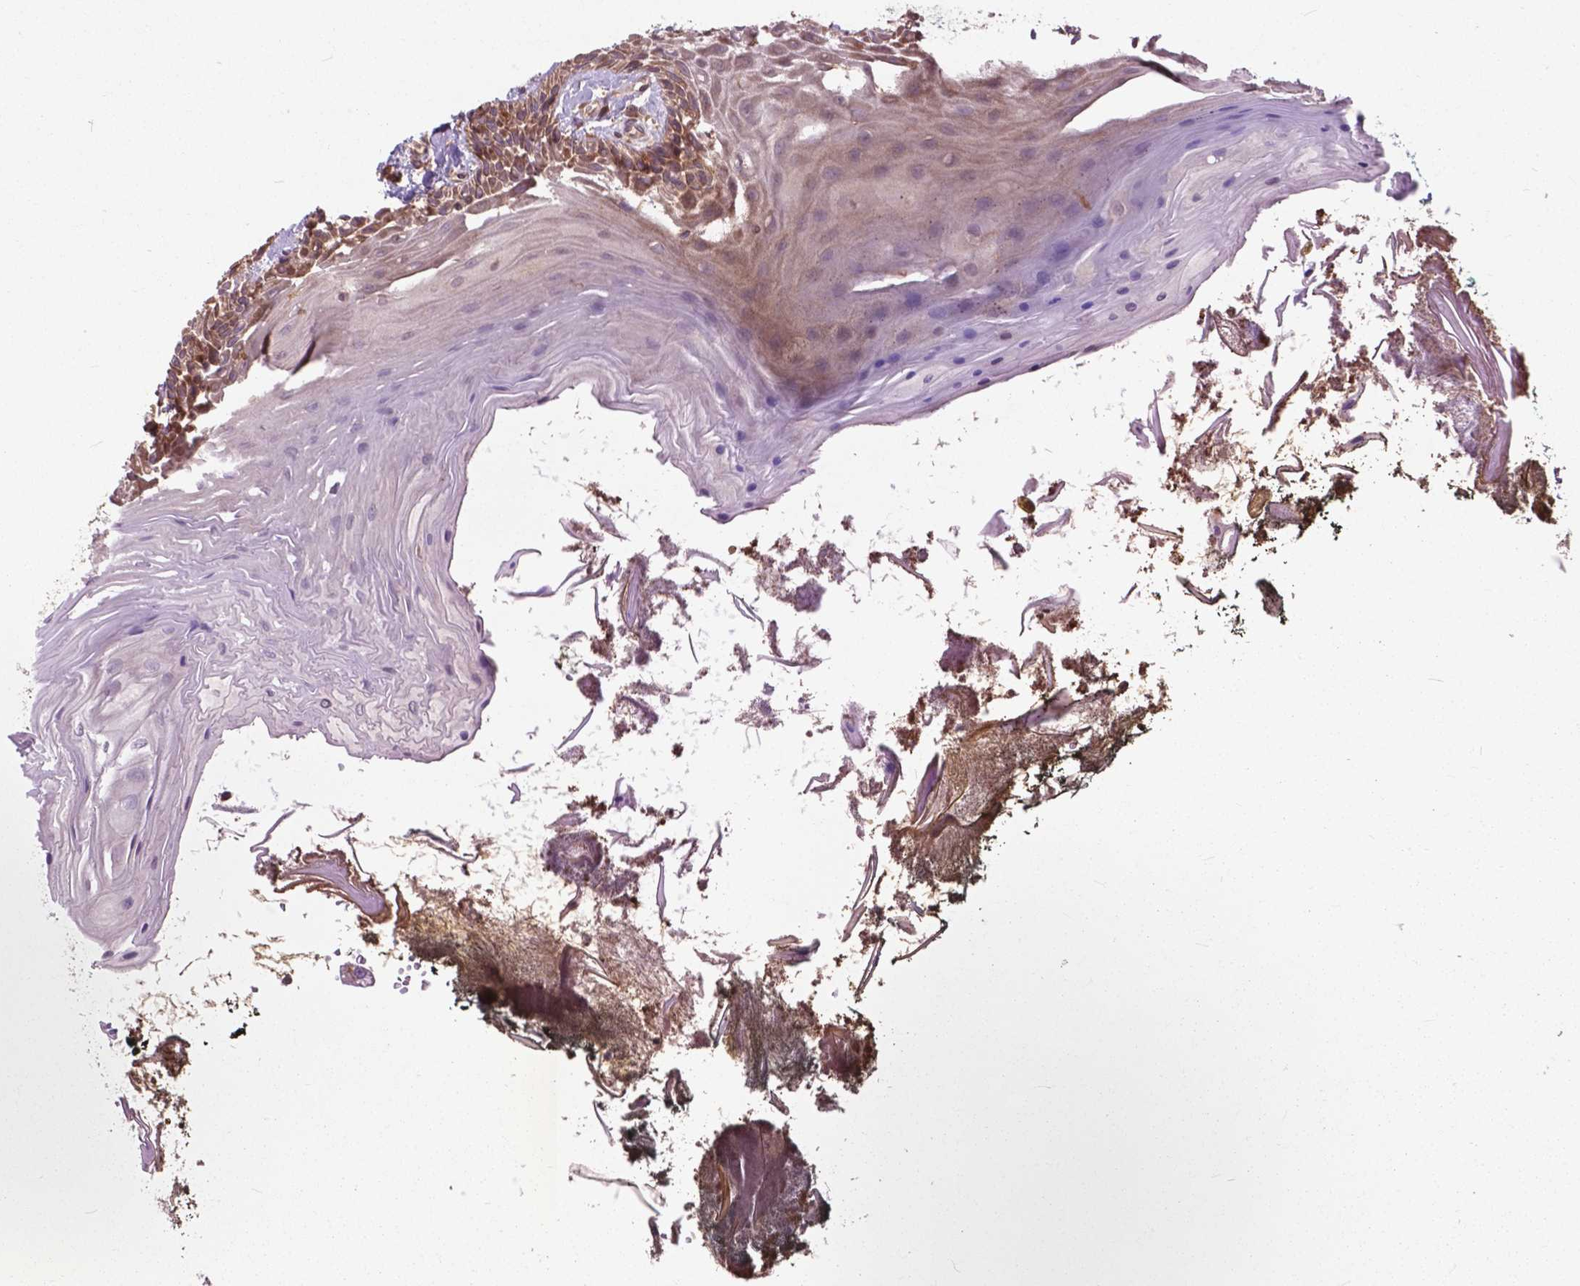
{"staining": {"intensity": "moderate", "quantity": "25%-75%", "location": "cytoplasmic/membranous"}, "tissue": "oral mucosa", "cell_type": "Squamous epithelial cells", "image_type": "normal", "snomed": [{"axis": "morphology", "description": "Normal tissue, NOS"}, {"axis": "topography", "description": "Oral tissue"}], "caption": "This image reveals benign oral mucosa stained with immunohistochemistry (IHC) to label a protein in brown. The cytoplasmic/membranous of squamous epithelial cells show moderate positivity for the protein. Nuclei are counter-stained blue.", "gene": "ARAF", "patient": {"sex": "male", "age": 9}}